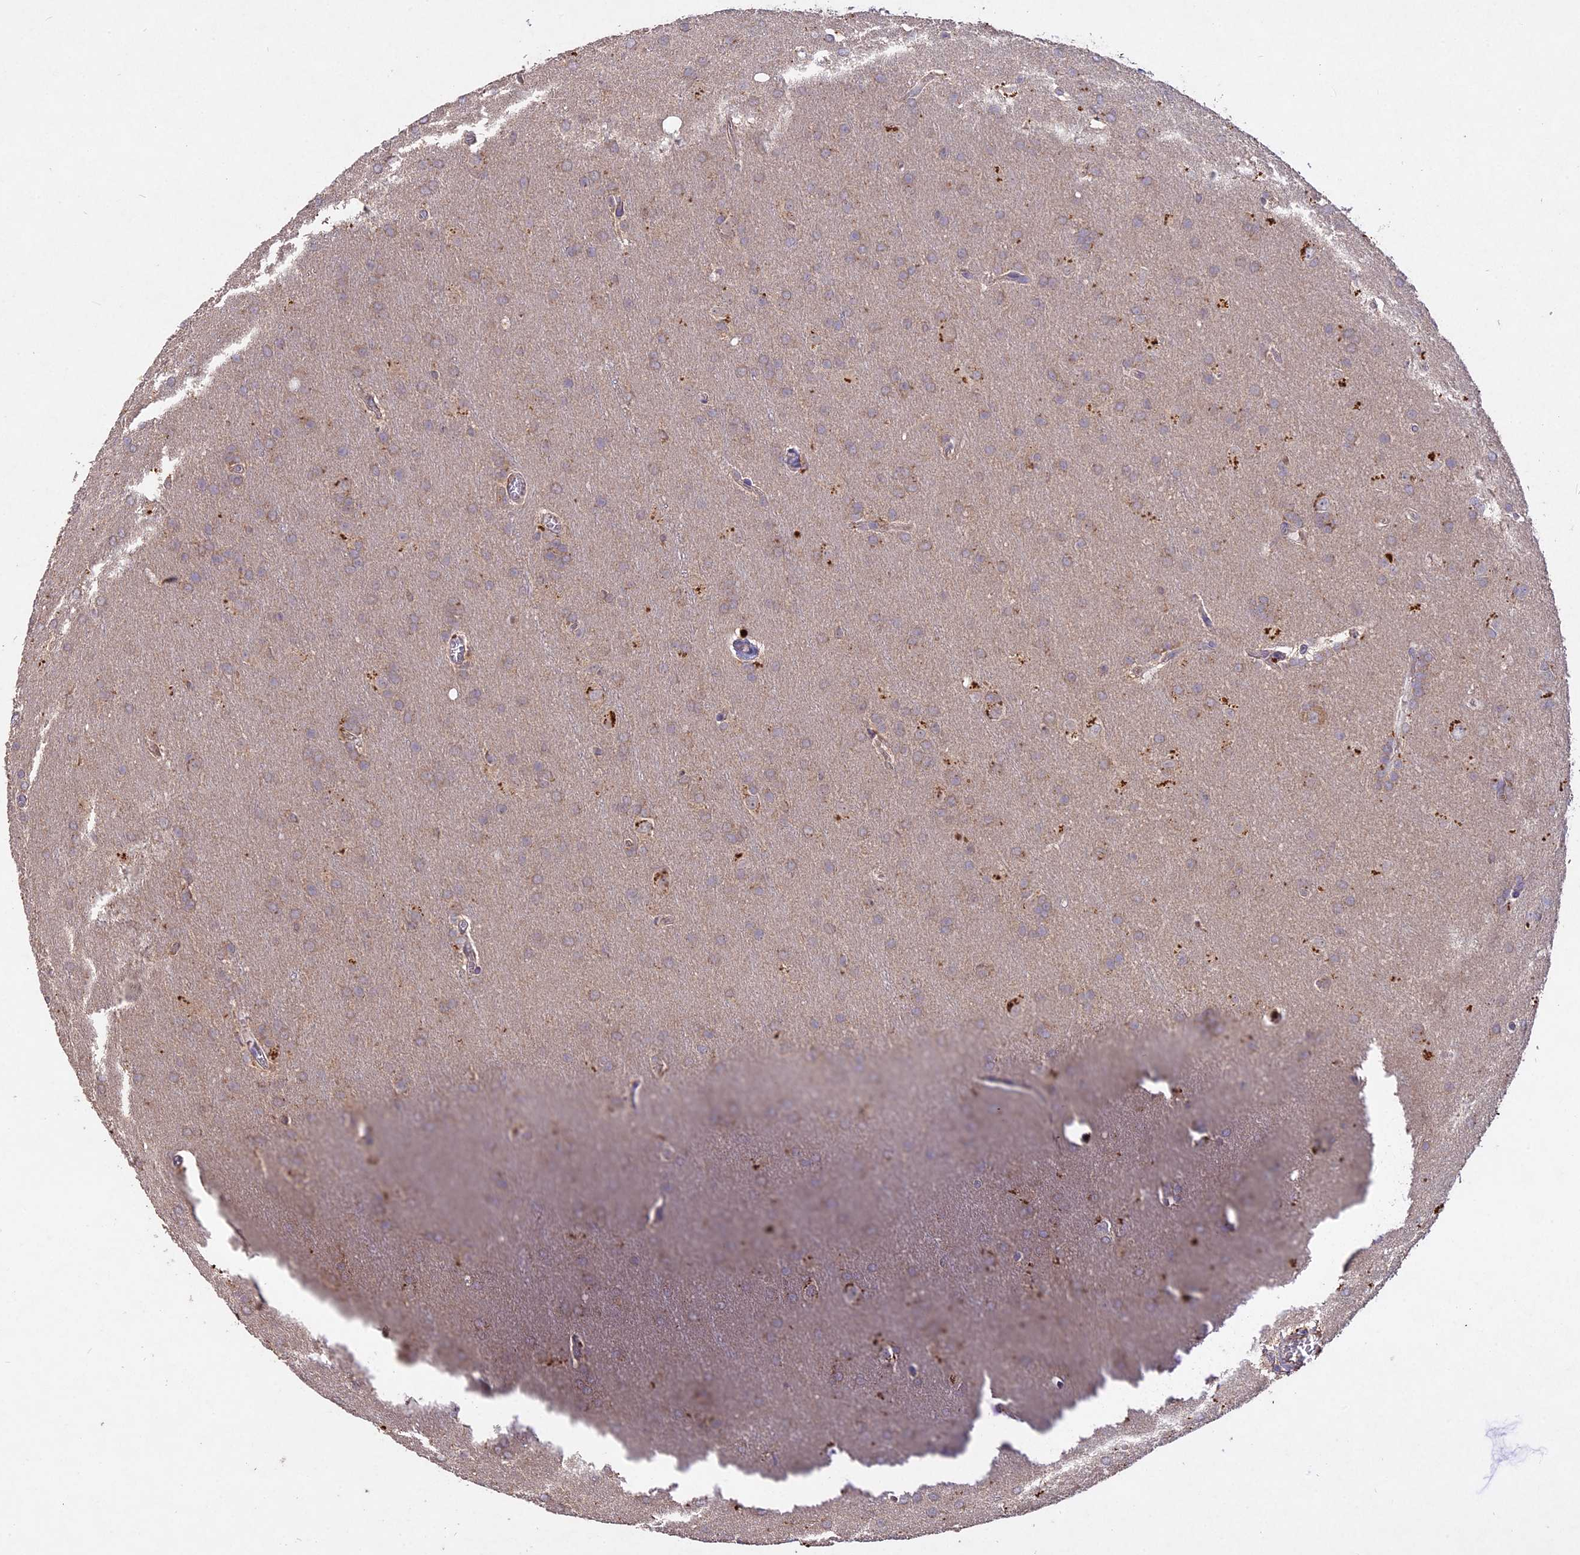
{"staining": {"intensity": "negative", "quantity": "none", "location": "none"}, "tissue": "glioma", "cell_type": "Tumor cells", "image_type": "cancer", "snomed": [{"axis": "morphology", "description": "Glioma, malignant, Low grade"}, {"axis": "topography", "description": "Brain"}], "caption": "There is no significant expression in tumor cells of malignant glioma (low-grade).", "gene": "SLC26A4", "patient": {"sex": "female", "age": 32}}